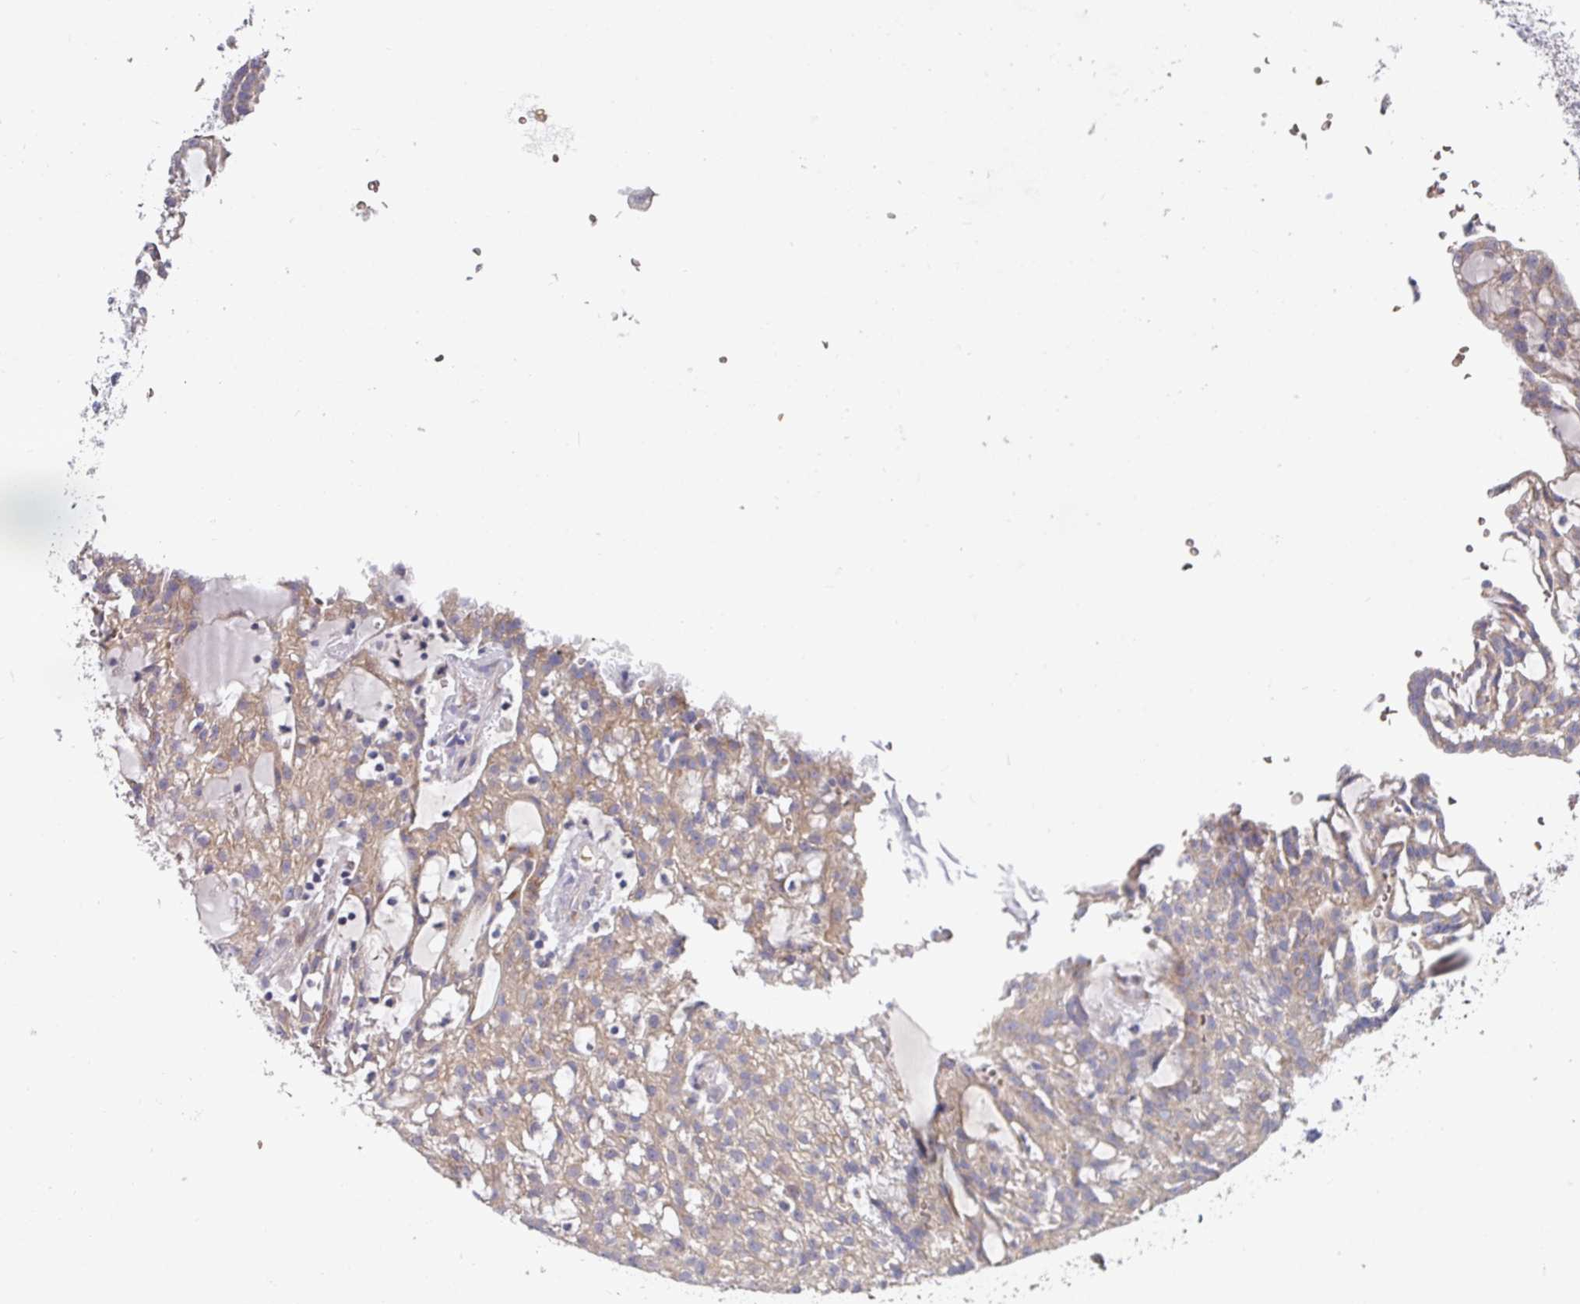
{"staining": {"intensity": "weak", "quantity": ">75%", "location": "cytoplasmic/membranous"}, "tissue": "renal cancer", "cell_type": "Tumor cells", "image_type": "cancer", "snomed": [{"axis": "morphology", "description": "Adenocarcinoma, NOS"}, {"axis": "topography", "description": "Kidney"}], "caption": "Human renal cancer stained for a protein (brown) reveals weak cytoplasmic/membranous positive staining in approximately >75% of tumor cells.", "gene": "PYROXD2", "patient": {"sex": "male", "age": 63}}